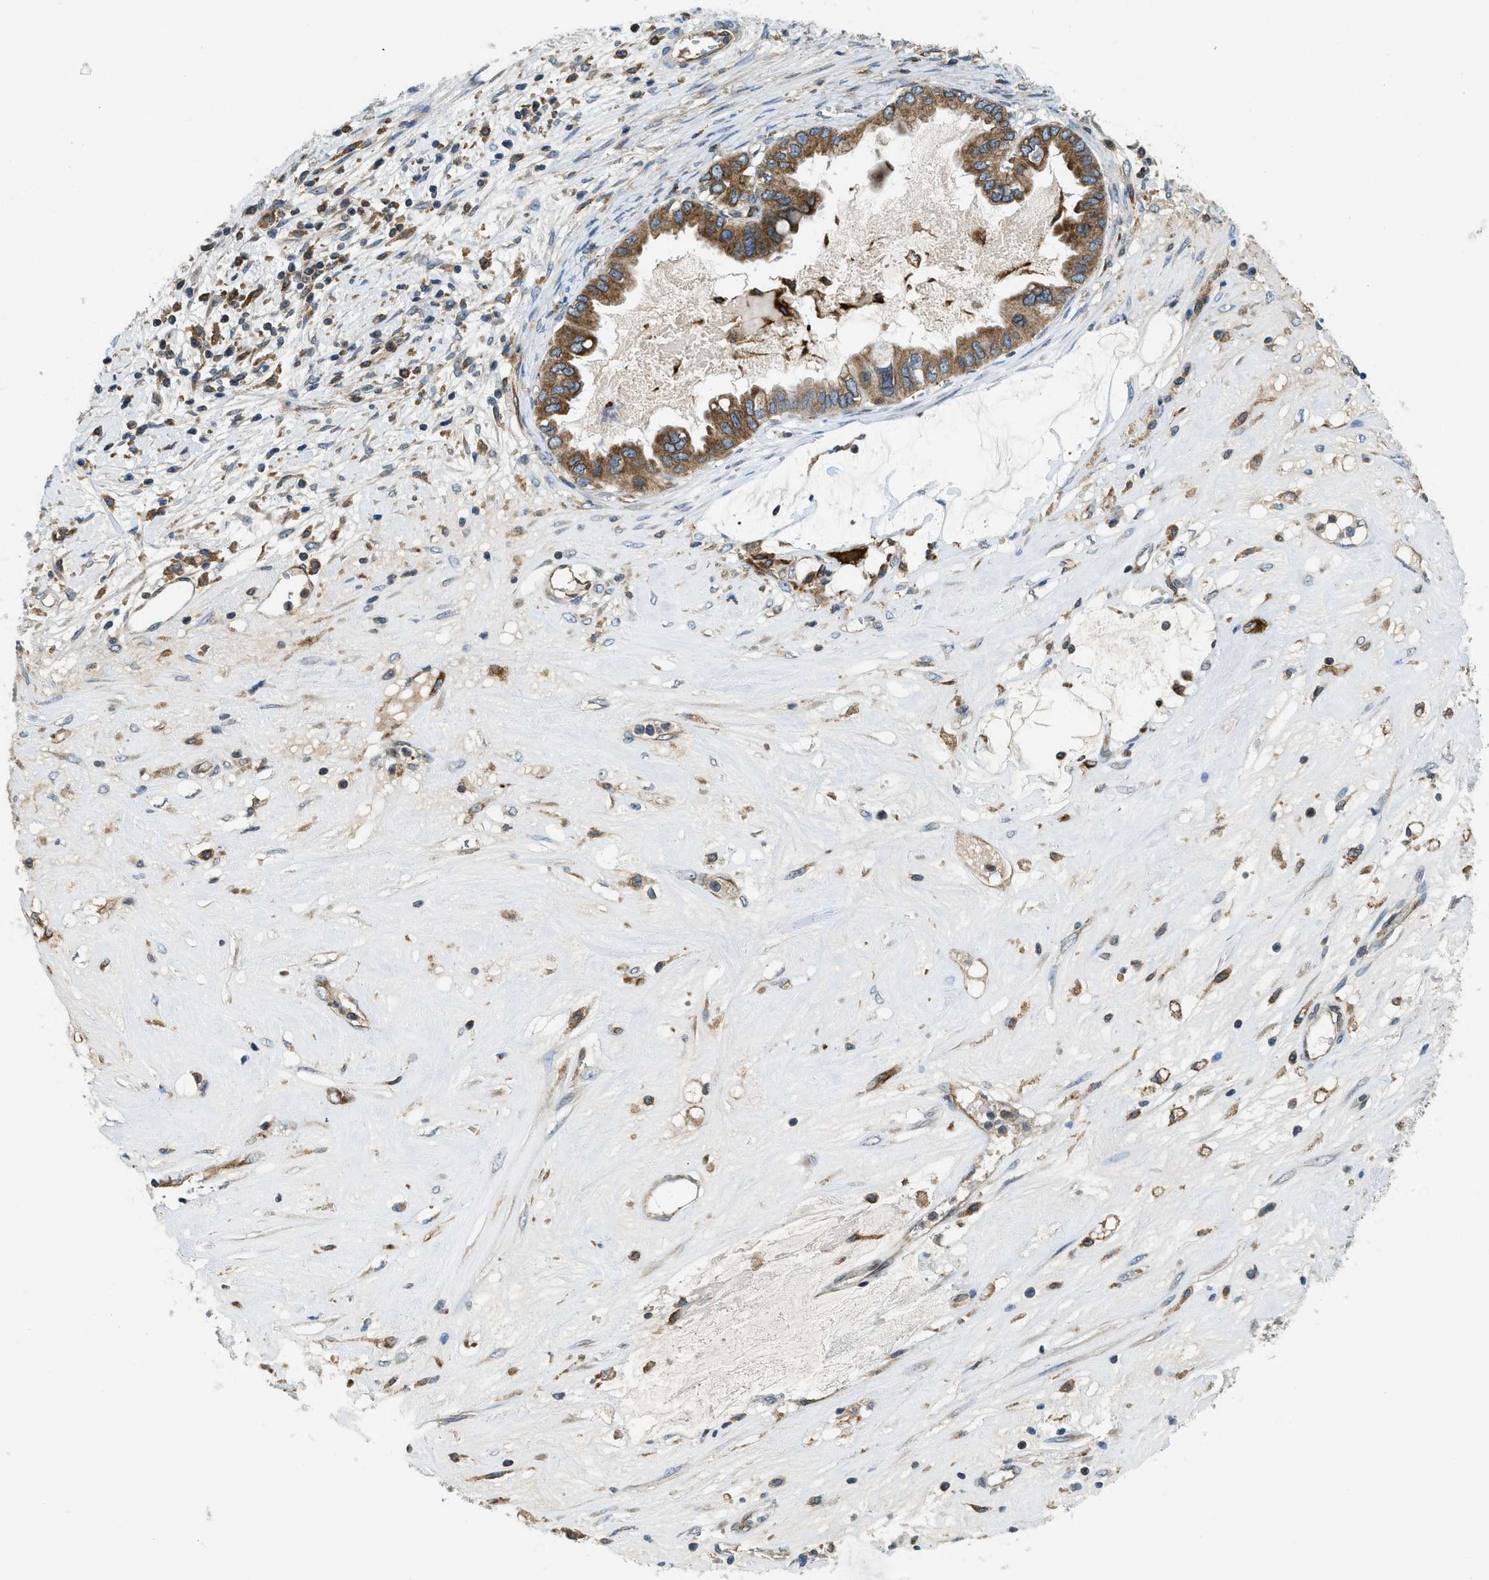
{"staining": {"intensity": "moderate", "quantity": ">75%", "location": "cytoplasmic/membranous"}, "tissue": "ovarian cancer", "cell_type": "Tumor cells", "image_type": "cancer", "snomed": [{"axis": "morphology", "description": "Cystadenocarcinoma, mucinous, NOS"}, {"axis": "topography", "description": "Ovary"}], "caption": "Ovarian cancer stained with immunohistochemistry reveals moderate cytoplasmic/membranous expression in about >75% of tumor cells.", "gene": "BCAP31", "patient": {"sex": "female", "age": 80}}